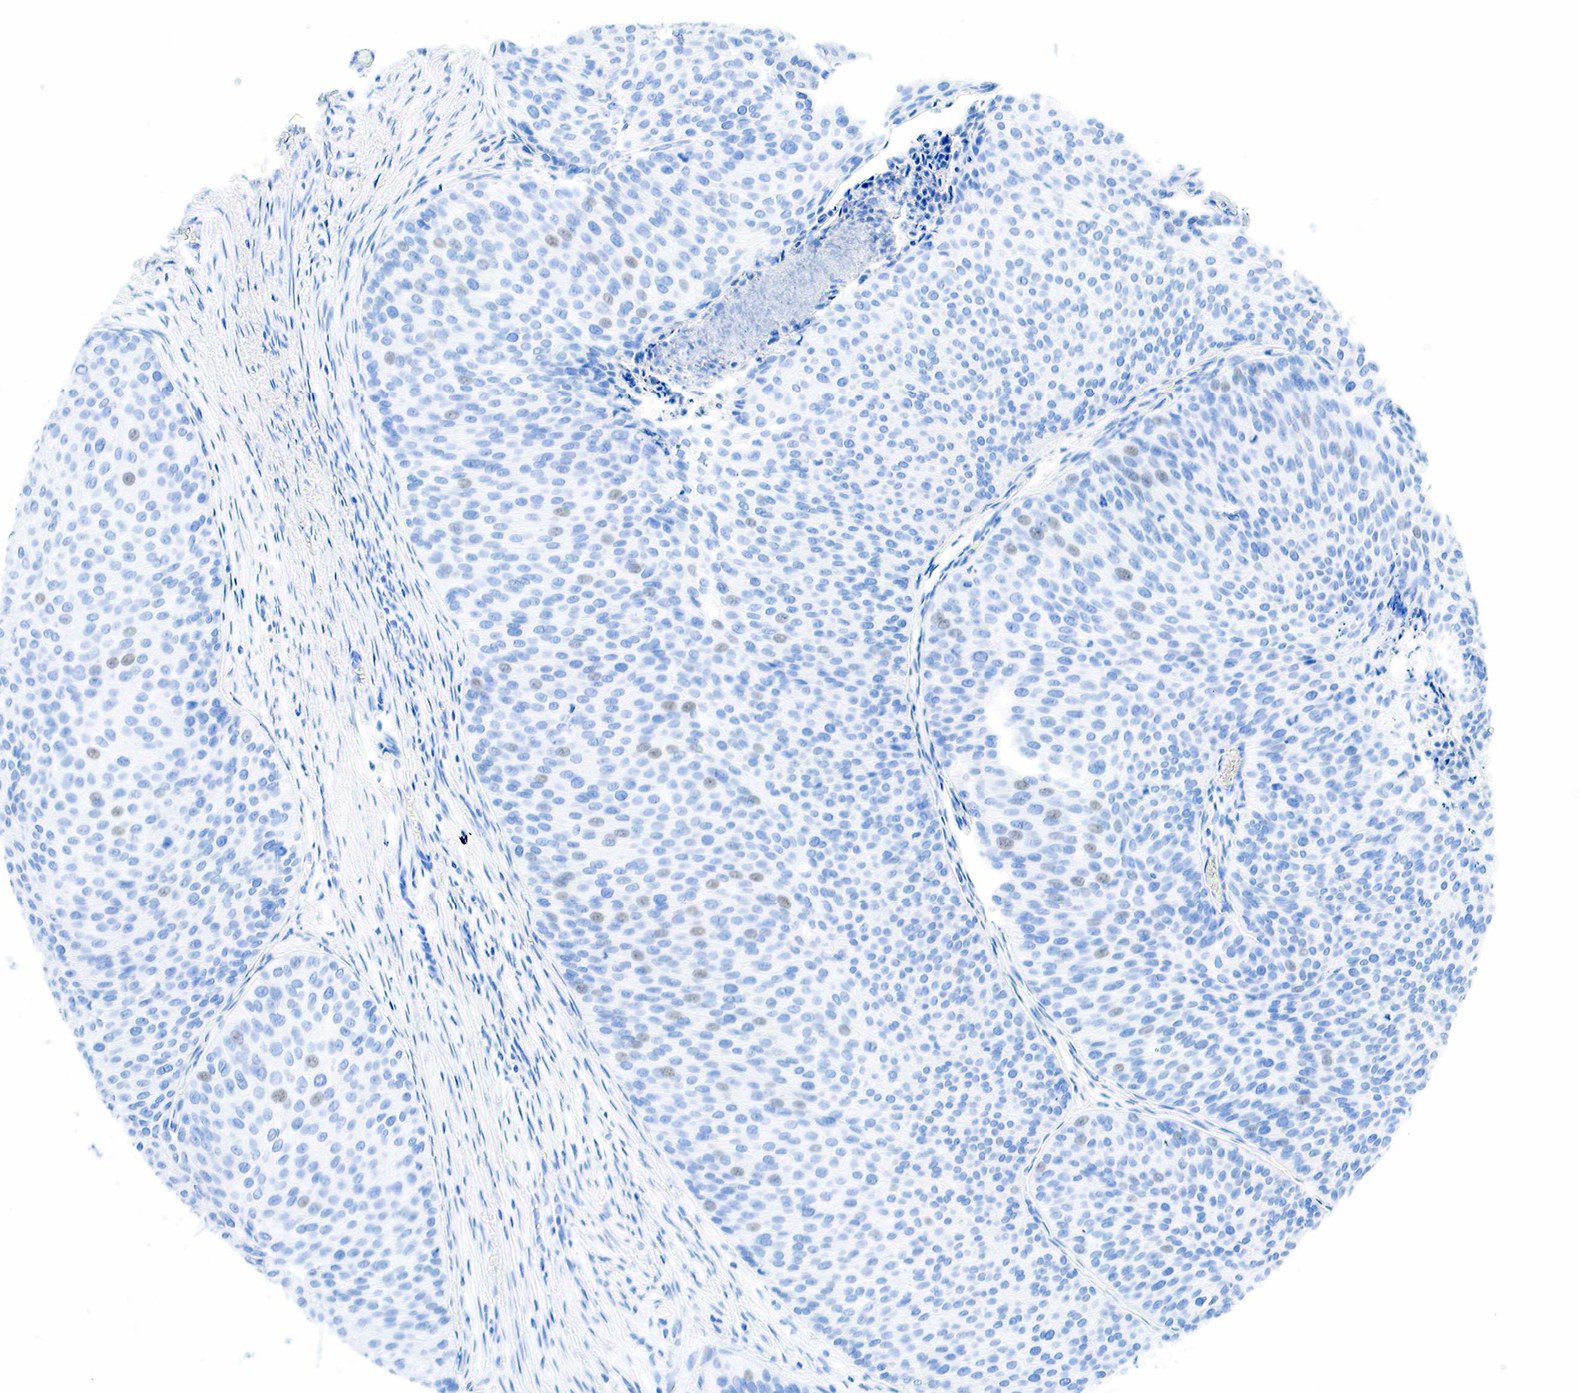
{"staining": {"intensity": "weak", "quantity": "<25%", "location": "nuclear"}, "tissue": "urothelial cancer", "cell_type": "Tumor cells", "image_type": "cancer", "snomed": [{"axis": "morphology", "description": "Urothelial carcinoma, Low grade"}, {"axis": "topography", "description": "Urinary bladder"}], "caption": "Tumor cells show no significant protein positivity in low-grade urothelial carcinoma.", "gene": "INHA", "patient": {"sex": "male", "age": 84}}